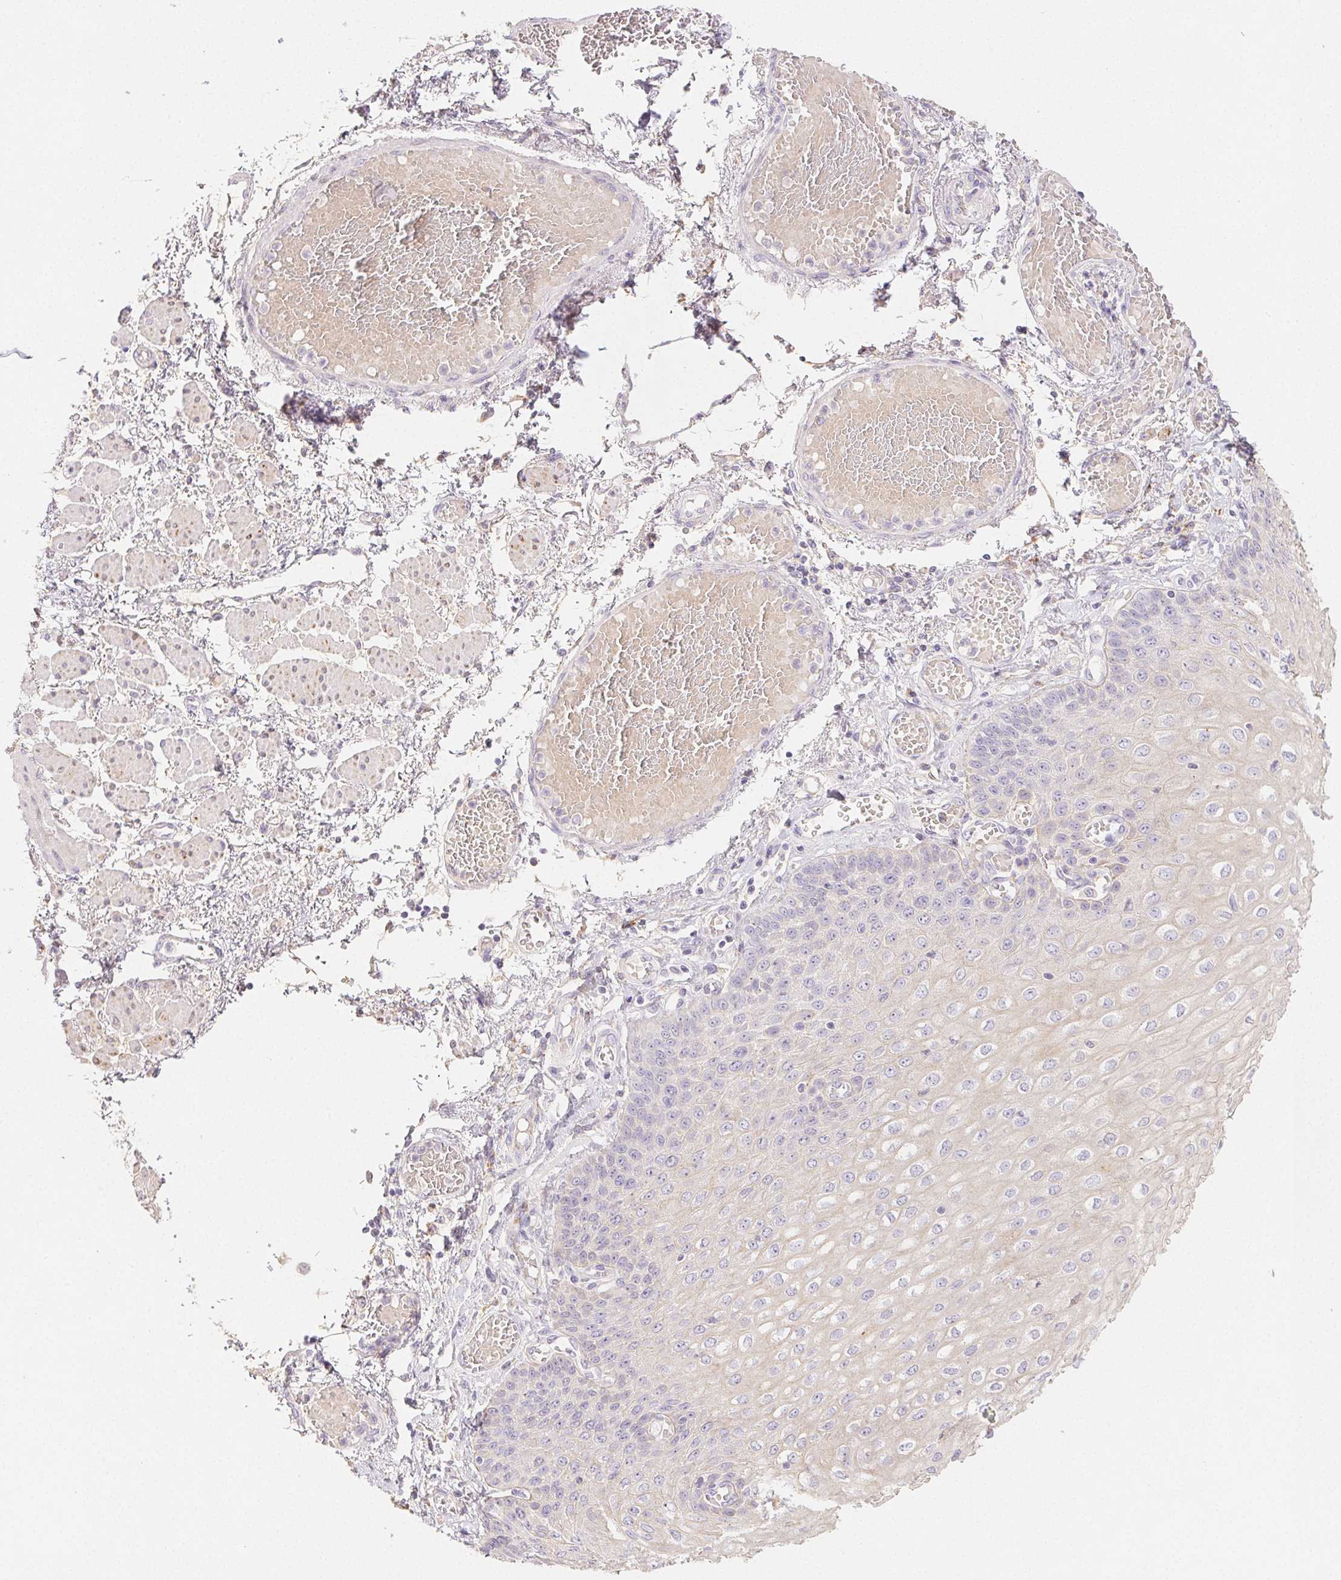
{"staining": {"intensity": "negative", "quantity": "none", "location": "none"}, "tissue": "esophagus", "cell_type": "Squamous epithelial cells", "image_type": "normal", "snomed": [{"axis": "morphology", "description": "Normal tissue, NOS"}, {"axis": "morphology", "description": "Adenocarcinoma, NOS"}, {"axis": "topography", "description": "Esophagus"}], "caption": "Photomicrograph shows no significant protein expression in squamous epithelial cells of unremarkable esophagus.", "gene": "ACVR1B", "patient": {"sex": "male", "age": 81}}